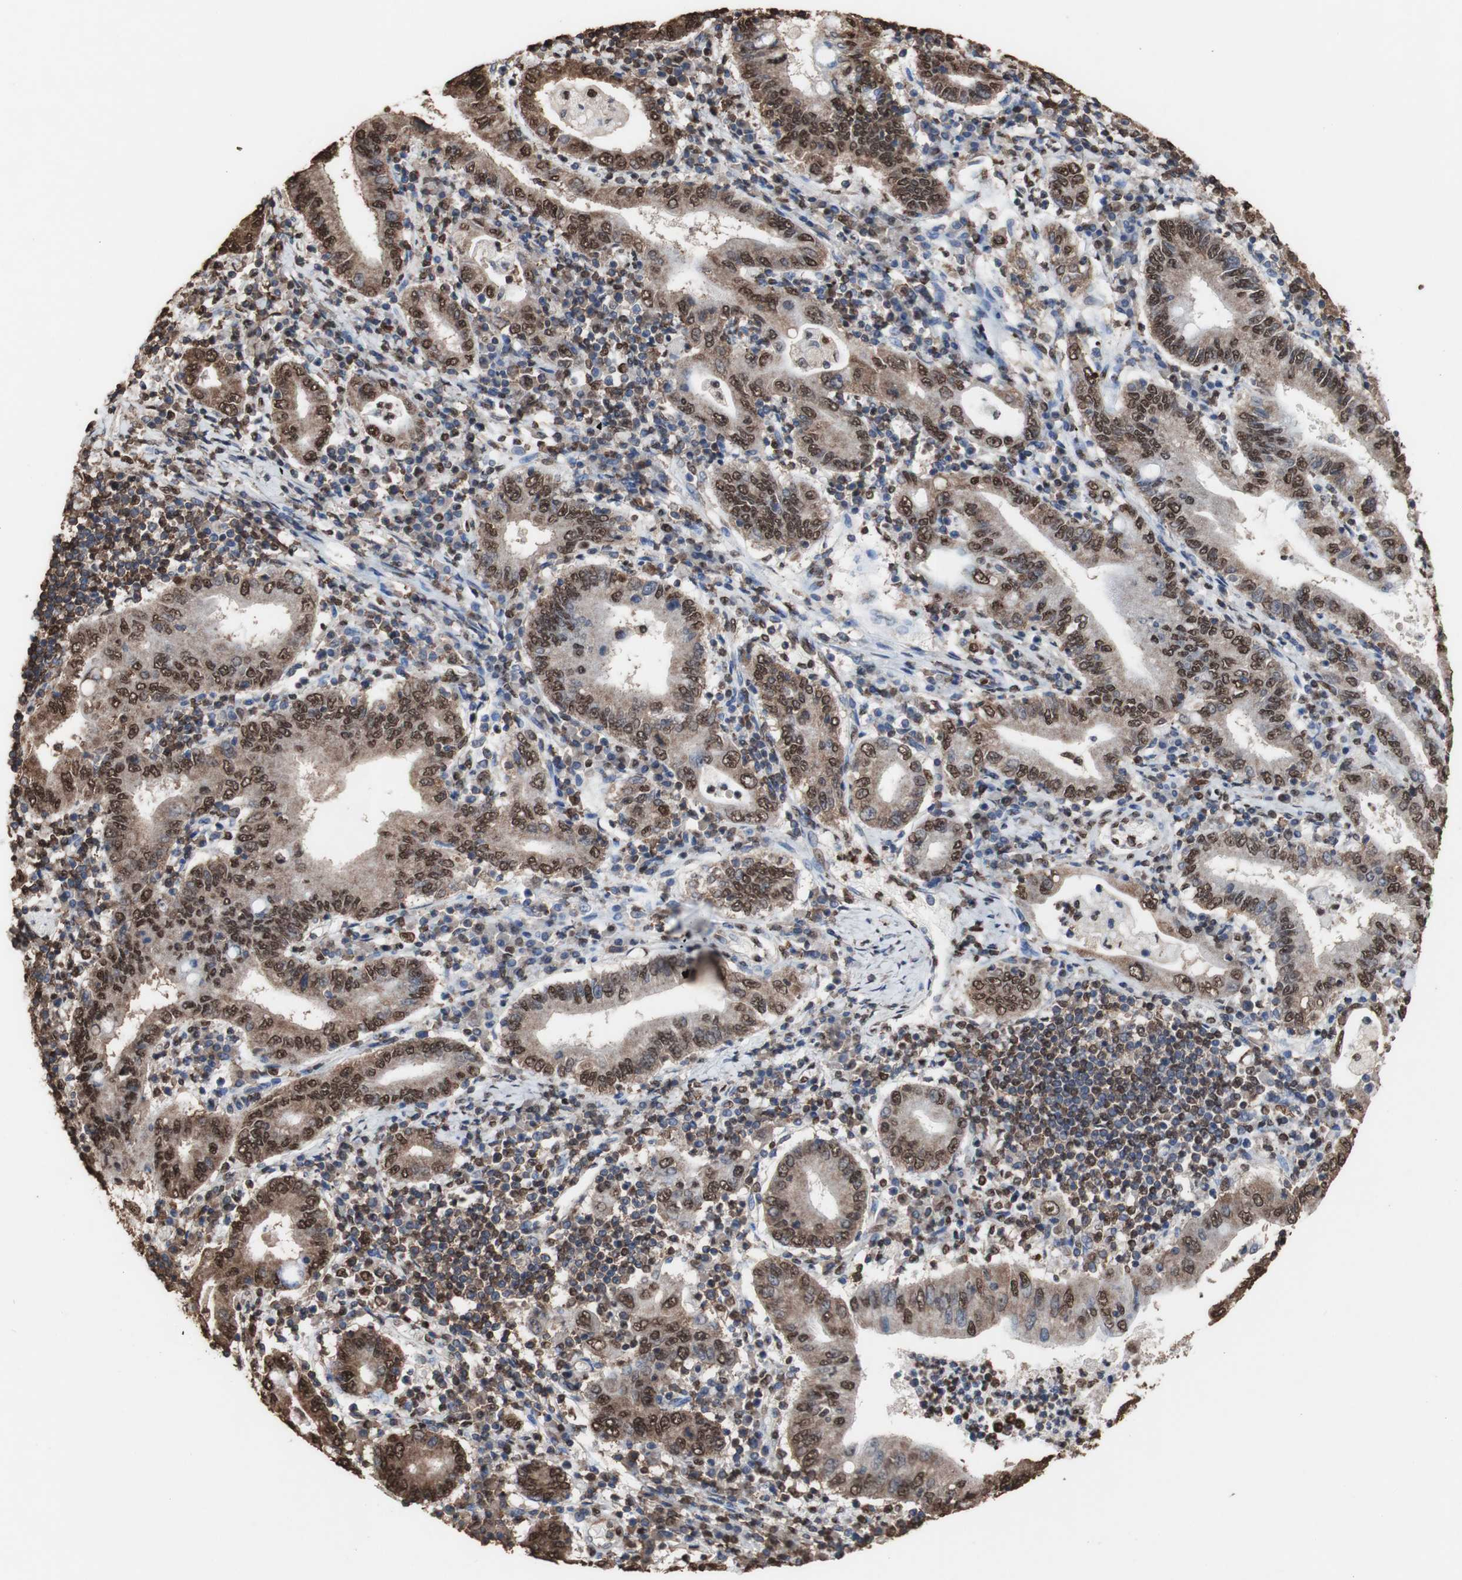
{"staining": {"intensity": "strong", "quantity": ">75%", "location": "cytoplasmic/membranous,nuclear"}, "tissue": "stomach cancer", "cell_type": "Tumor cells", "image_type": "cancer", "snomed": [{"axis": "morphology", "description": "Normal tissue, NOS"}, {"axis": "morphology", "description": "Adenocarcinoma, NOS"}, {"axis": "topography", "description": "Esophagus"}, {"axis": "topography", "description": "Stomach, upper"}, {"axis": "topography", "description": "Peripheral nerve tissue"}], "caption": "Immunohistochemical staining of stomach adenocarcinoma shows strong cytoplasmic/membranous and nuclear protein staining in about >75% of tumor cells.", "gene": "PIDD1", "patient": {"sex": "male", "age": 62}}